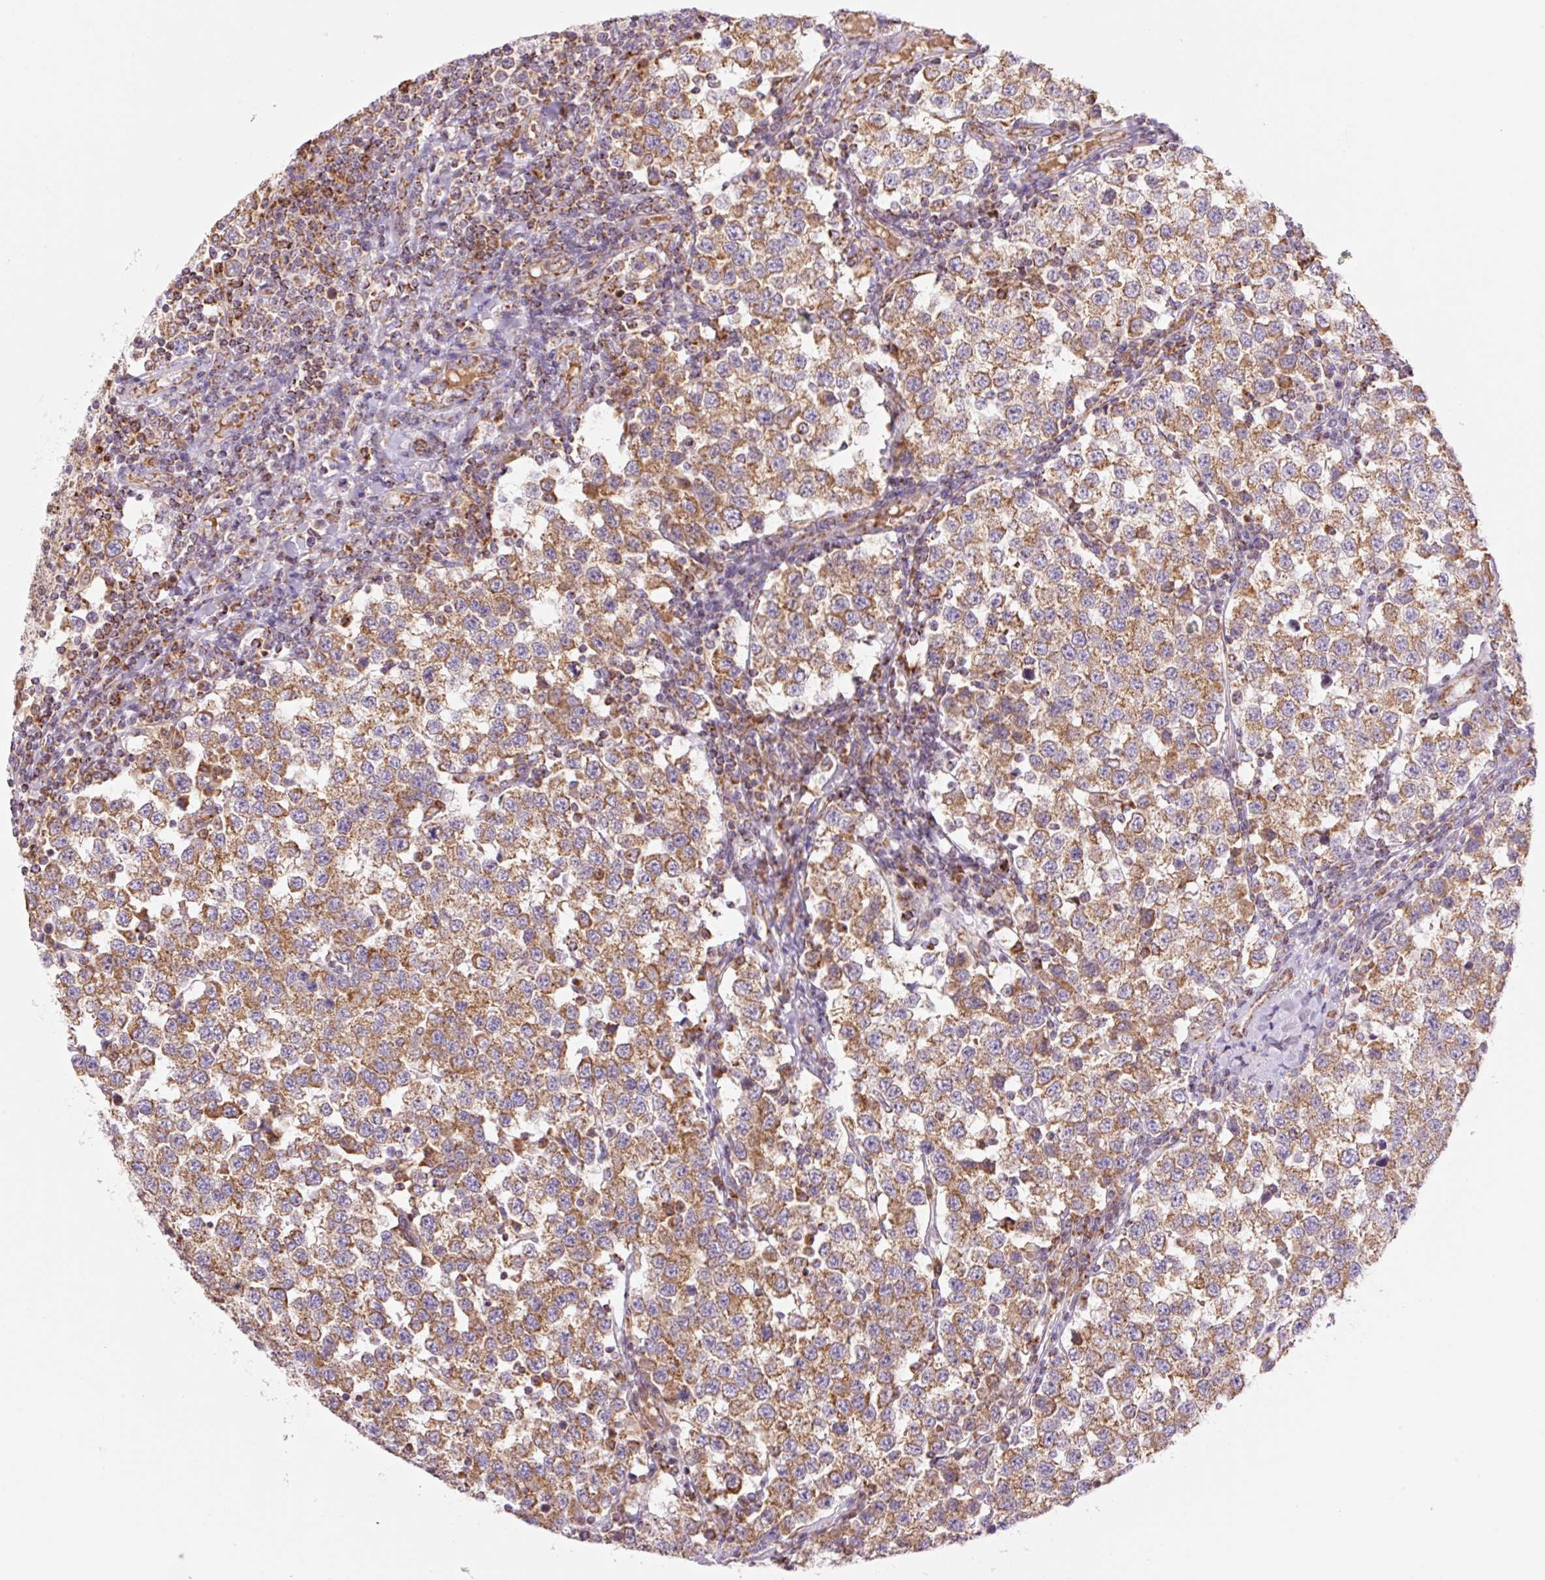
{"staining": {"intensity": "moderate", "quantity": ">75%", "location": "cytoplasmic/membranous"}, "tissue": "testis cancer", "cell_type": "Tumor cells", "image_type": "cancer", "snomed": [{"axis": "morphology", "description": "Seminoma, NOS"}, {"axis": "topography", "description": "Testis"}], "caption": "Immunohistochemical staining of human testis seminoma demonstrates medium levels of moderate cytoplasmic/membranous expression in about >75% of tumor cells. The staining was performed using DAB (3,3'-diaminobenzidine) to visualize the protein expression in brown, while the nuclei were stained in blue with hematoxylin (Magnification: 20x).", "gene": "GOSR2", "patient": {"sex": "male", "age": 34}}